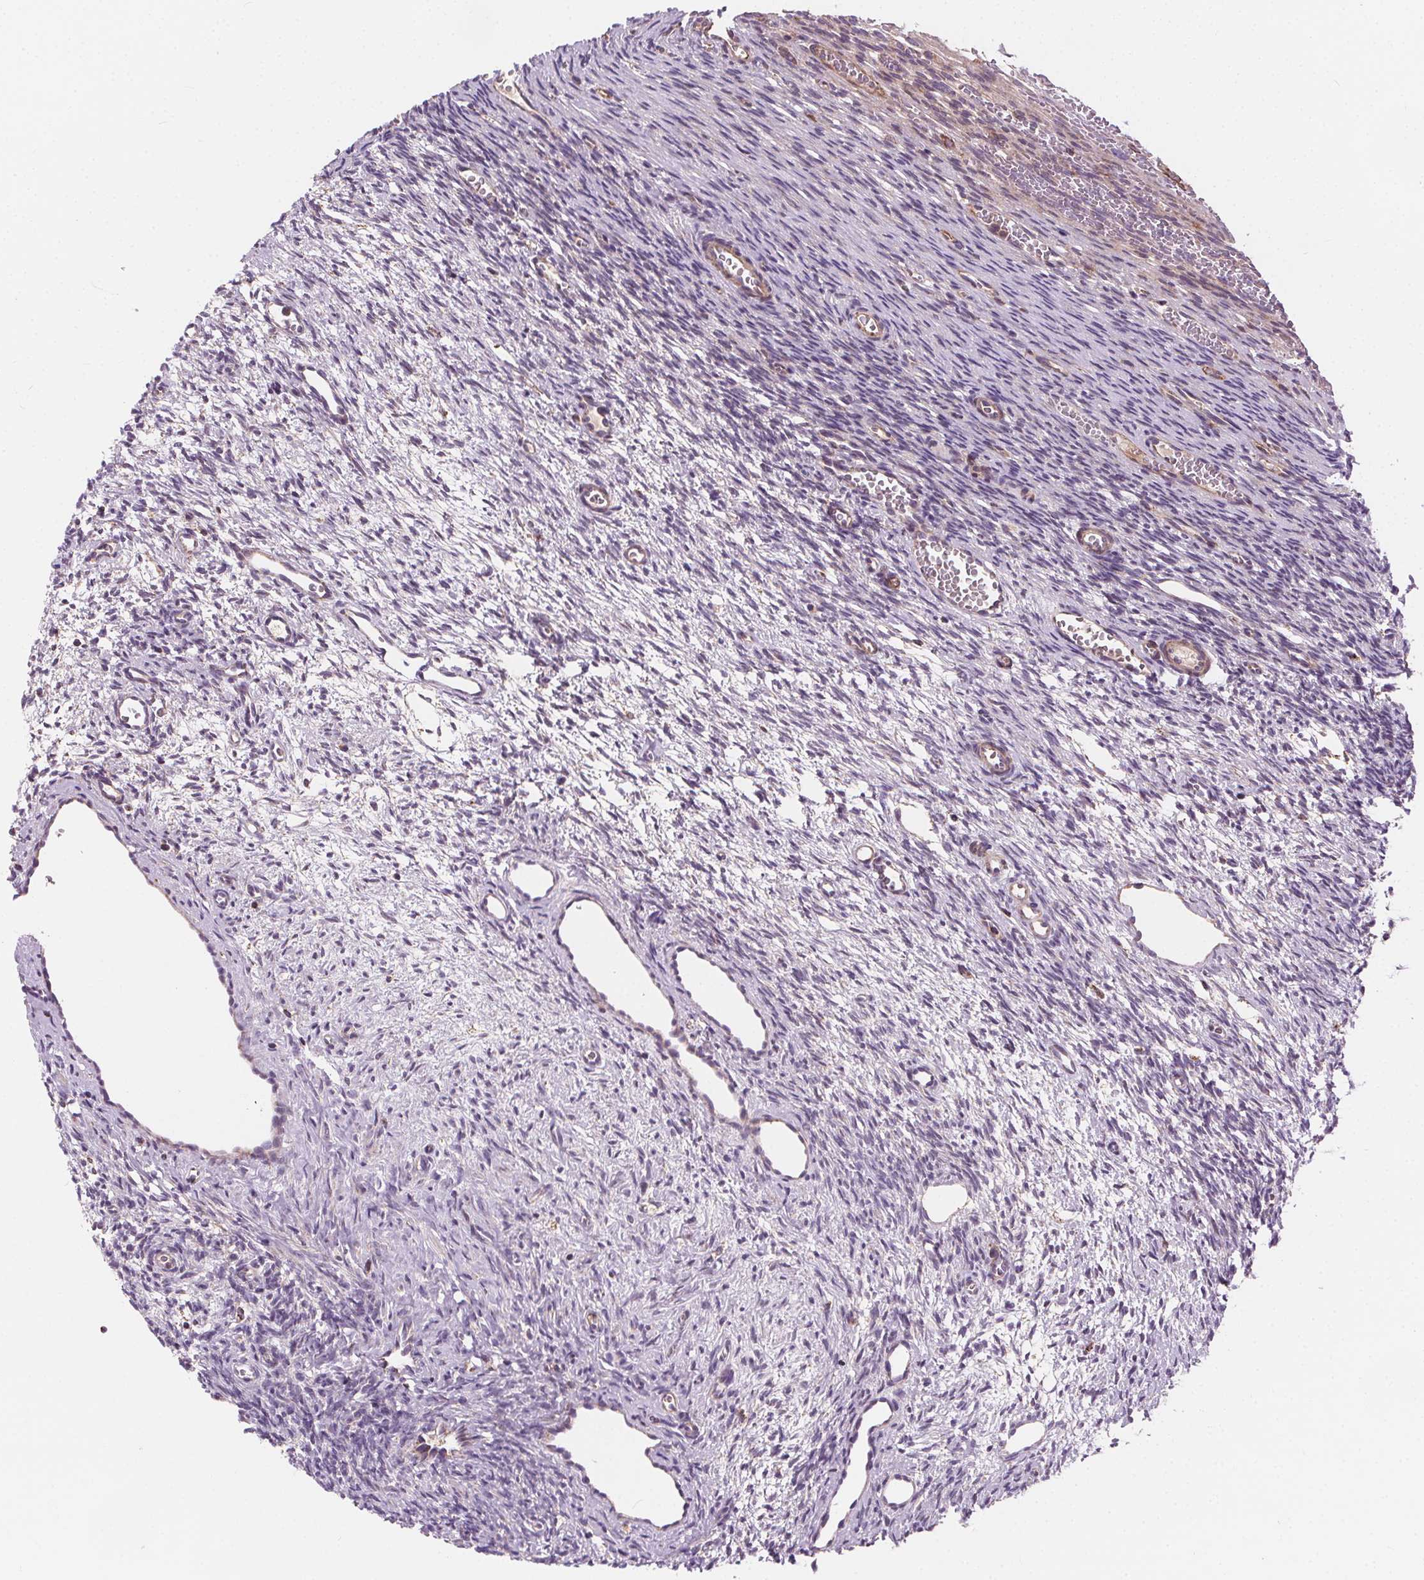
{"staining": {"intensity": "negative", "quantity": "none", "location": "none"}, "tissue": "ovary", "cell_type": "Ovarian stroma cells", "image_type": "normal", "snomed": [{"axis": "morphology", "description": "Normal tissue, NOS"}, {"axis": "topography", "description": "Ovary"}], "caption": "DAB (3,3'-diaminobenzidine) immunohistochemical staining of unremarkable ovary demonstrates no significant staining in ovarian stroma cells. (Stains: DAB (3,3'-diaminobenzidine) IHC with hematoxylin counter stain, Microscopy: brightfield microscopy at high magnification).", "gene": "GOLT1B", "patient": {"sex": "female", "age": 34}}